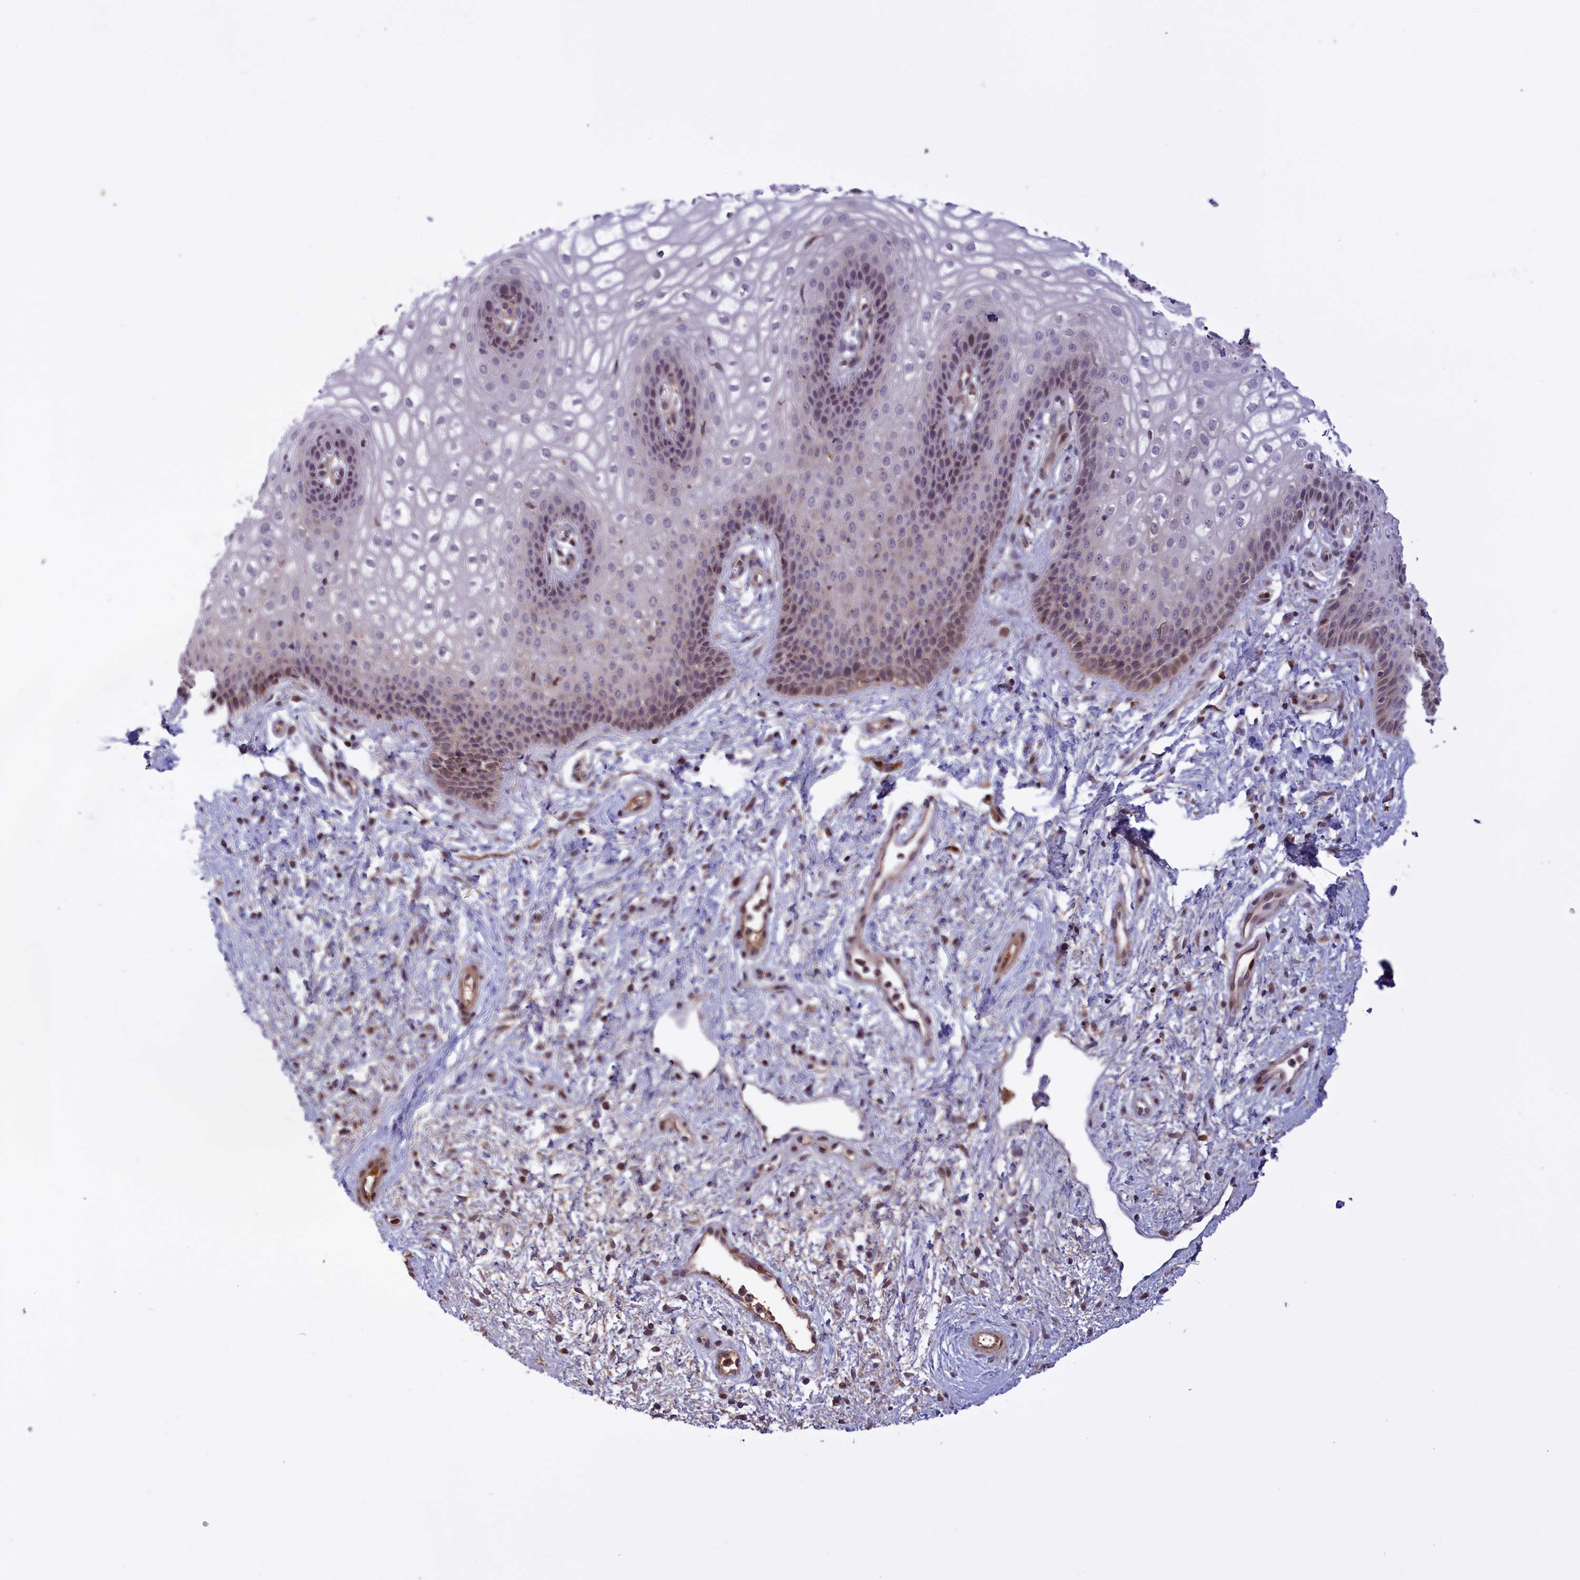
{"staining": {"intensity": "moderate", "quantity": "<25%", "location": "nuclear"}, "tissue": "vagina", "cell_type": "Squamous epithelial cells", "image_type": "normal", "snomed": [{"axis": "morphology", "description": "Normal tissue, NOS"}, {"axis": "topography", "description": "Vagina"}], "caption": "Immunohistochemical staining of benign vagina demonstrates moderate nuclear protein expression in approximately <25% of squamous epithelial cells. (brown staining indicates protein expression, while blue staining denotes nuclei).", "gene": "RRAD", "patient": {"sex": "female", "age": 34}}